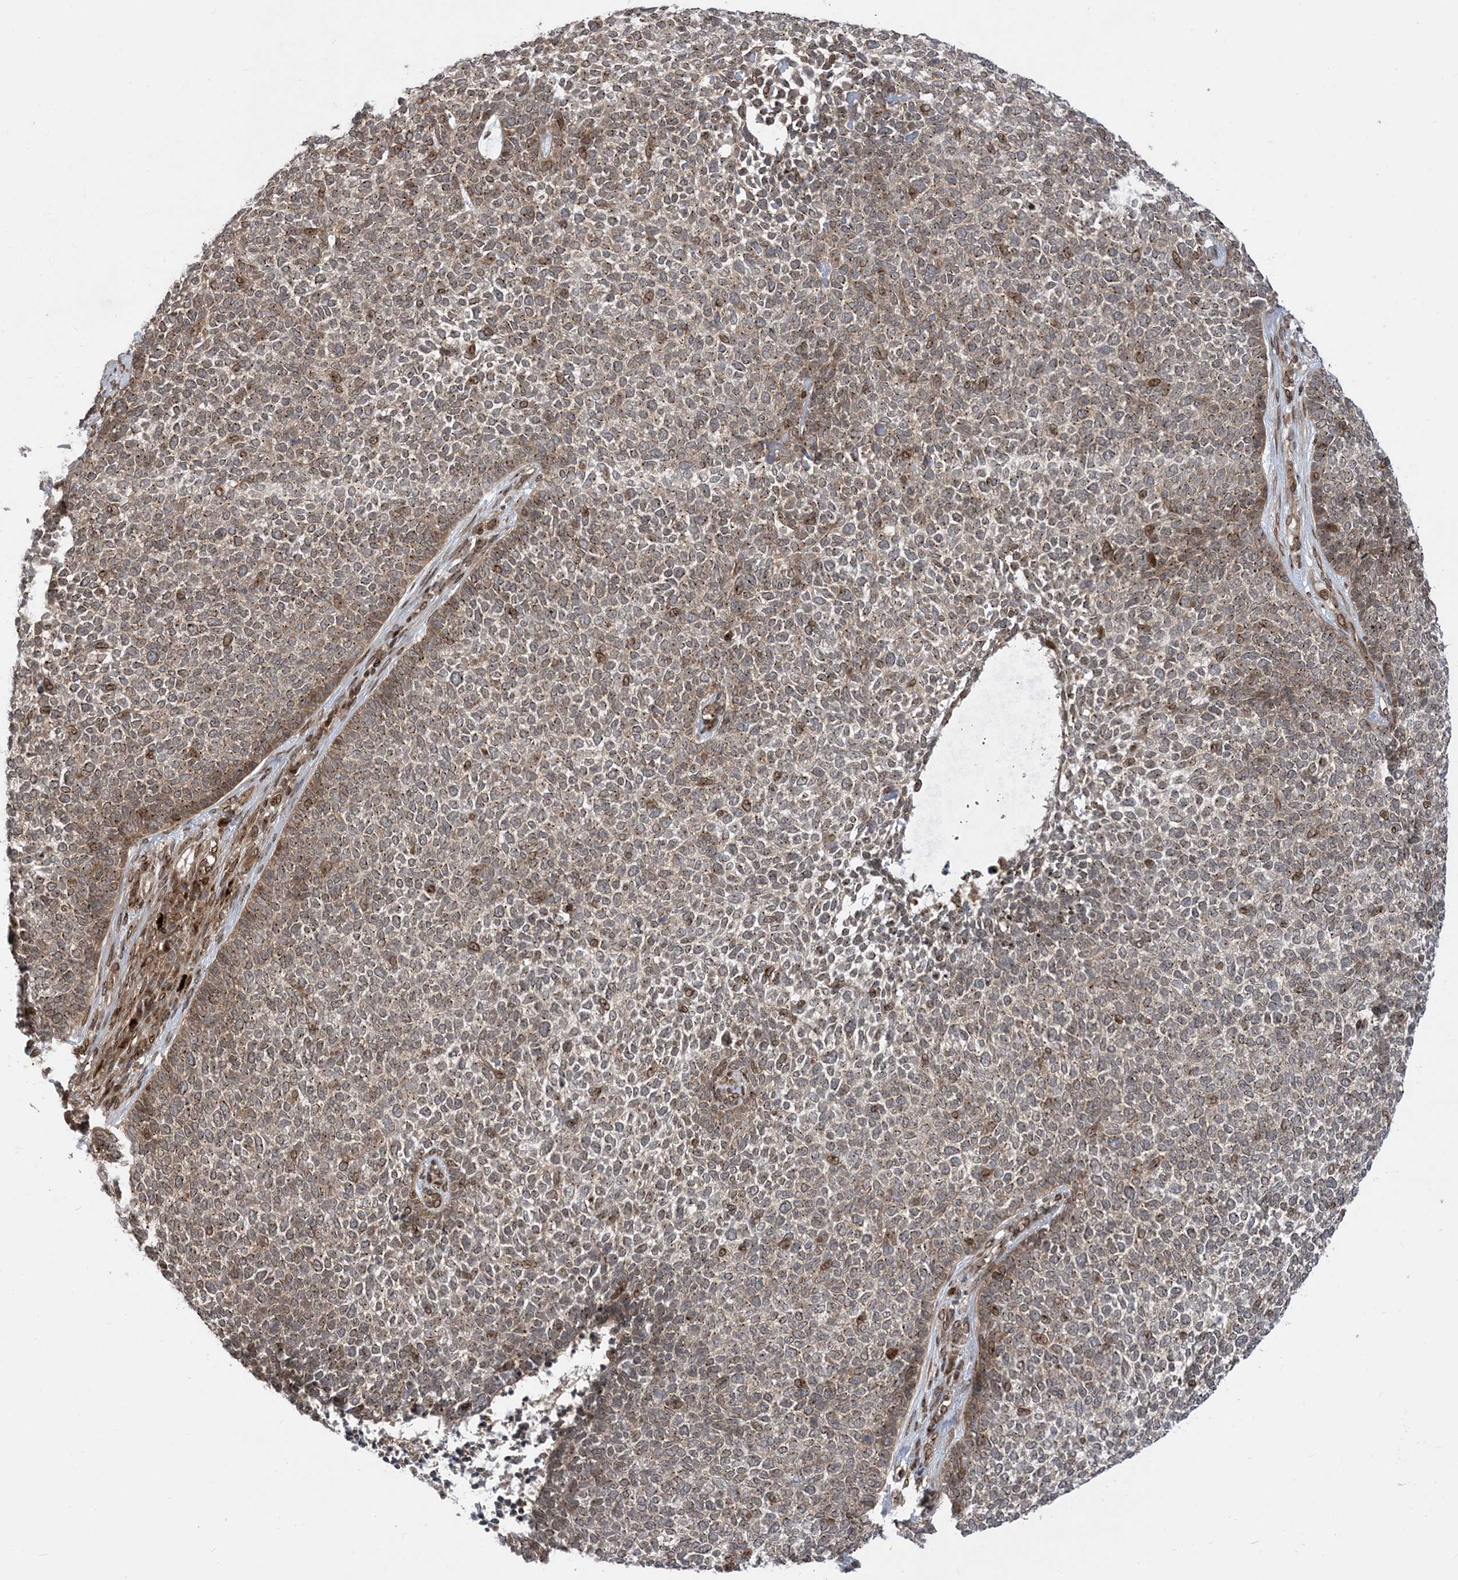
{"staining": {"intensity": "moderate", "quantity": ">75%", "location": "cytoplasmic/membranous"}, "tissue": "skin cancer", "cell_type": "Tumor cells", "image_type": "cancer", "snomed": [{"axis": "morphology", "description": "Basal cell carcinoma"}, {"axis": "topography", "description": "Skin"}], "caption": "Immunohistochemical staining of human basal cell carcinoma (skin) shows medium levels of moderate cytoplasmic/membranous protein staining in approximately >75% of tumor cells. Immunohistochemistry stains the protein of interest in brown and the nuclei are stained blue.", "gene": "CASP4", "patient": {"sex": "female", "age": 84}}